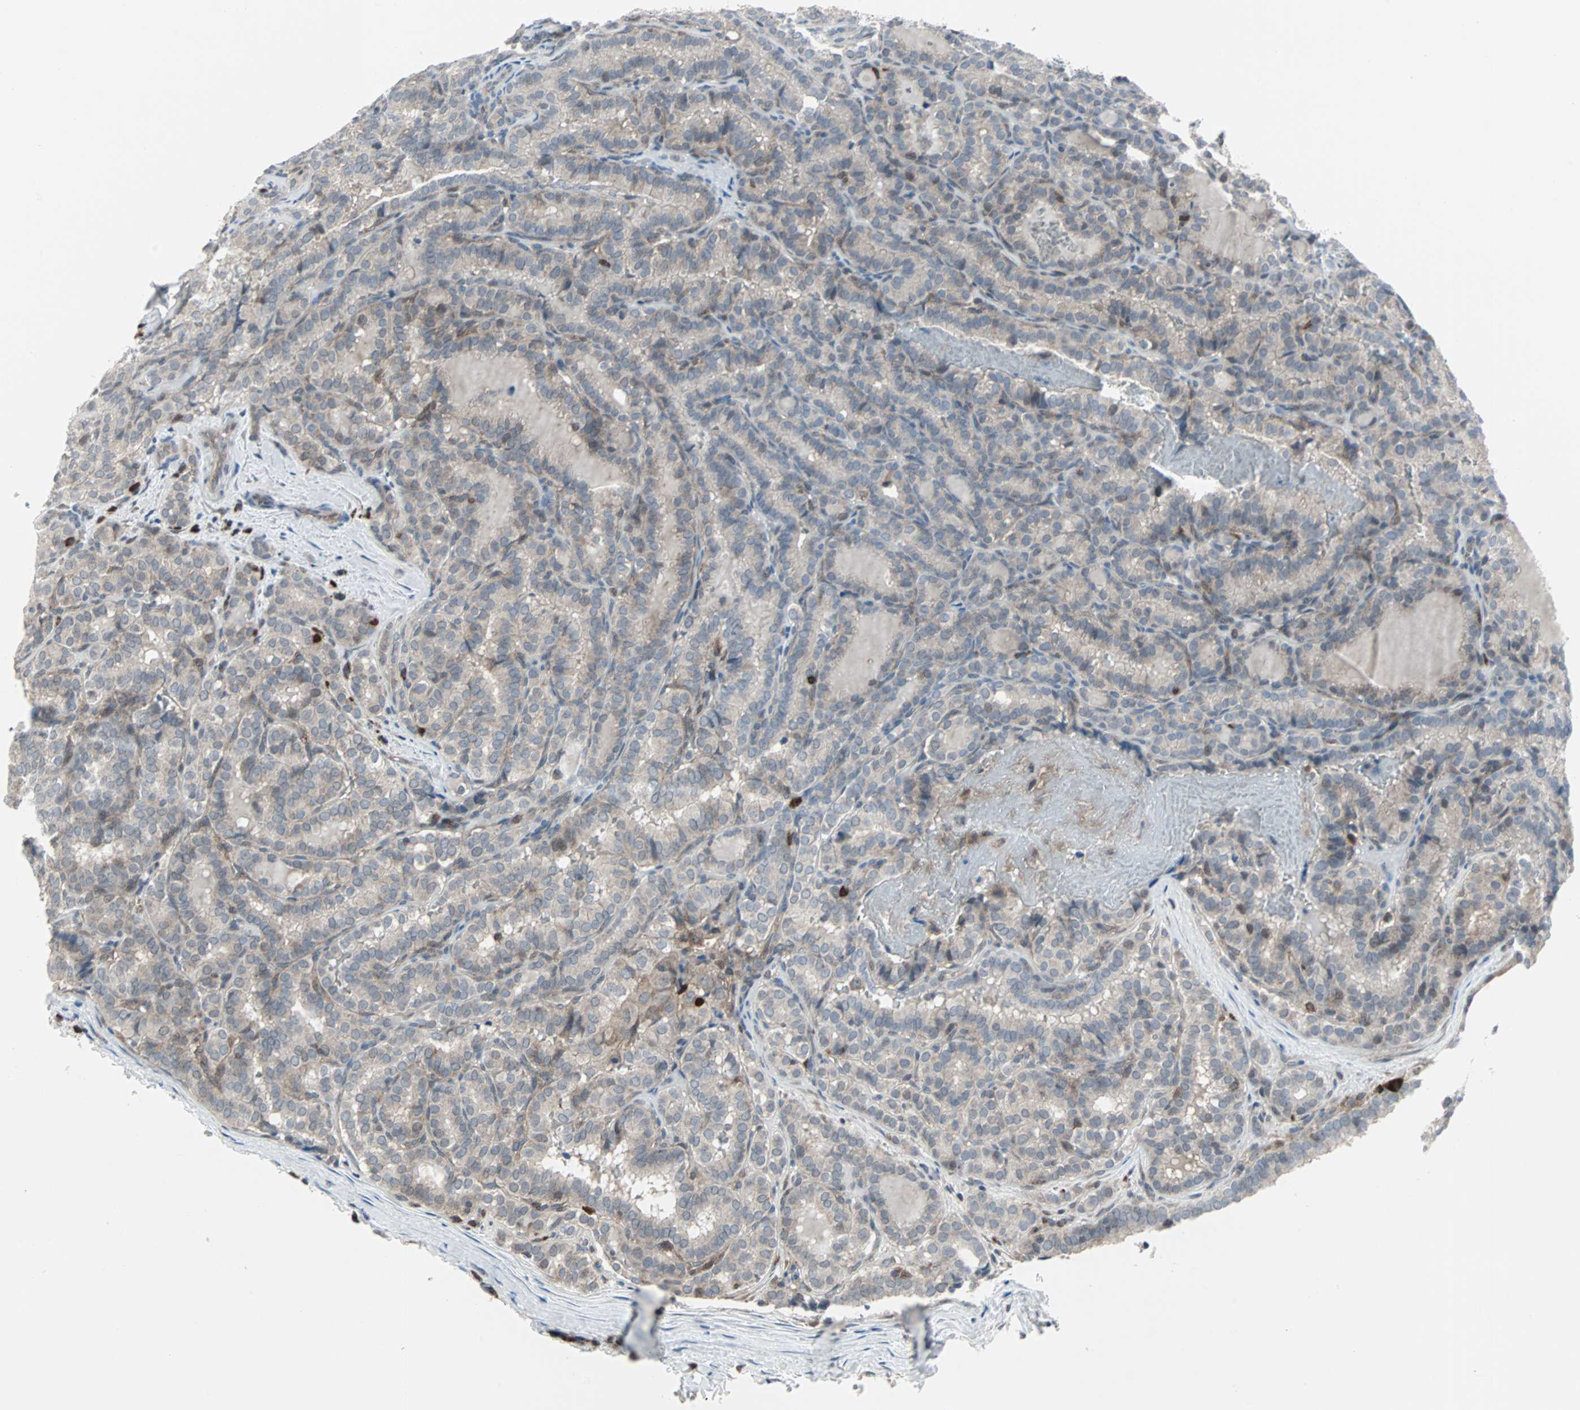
{"staining": {"intensity": "negative", "quantity": "none", "location": "none"}, "tissue": "thyroid cancer", "cell_type": "Tumor cells", "image_type": "cancer", "snomed": [{"axis": "morphology", "description": "Normal tissue, NOS"}, {"axis": "morphology", "description": "Papillary adenocarcinoma, NOS"}, {"axis": "topography", "description": "Thyroid gland"}], "caption": "A histopathology image of thyroid cancer stained for a protein reveals no brown staining in tumor cells.", "gene": "CASP3", "patient": {"sex": "female", "age": 30}}